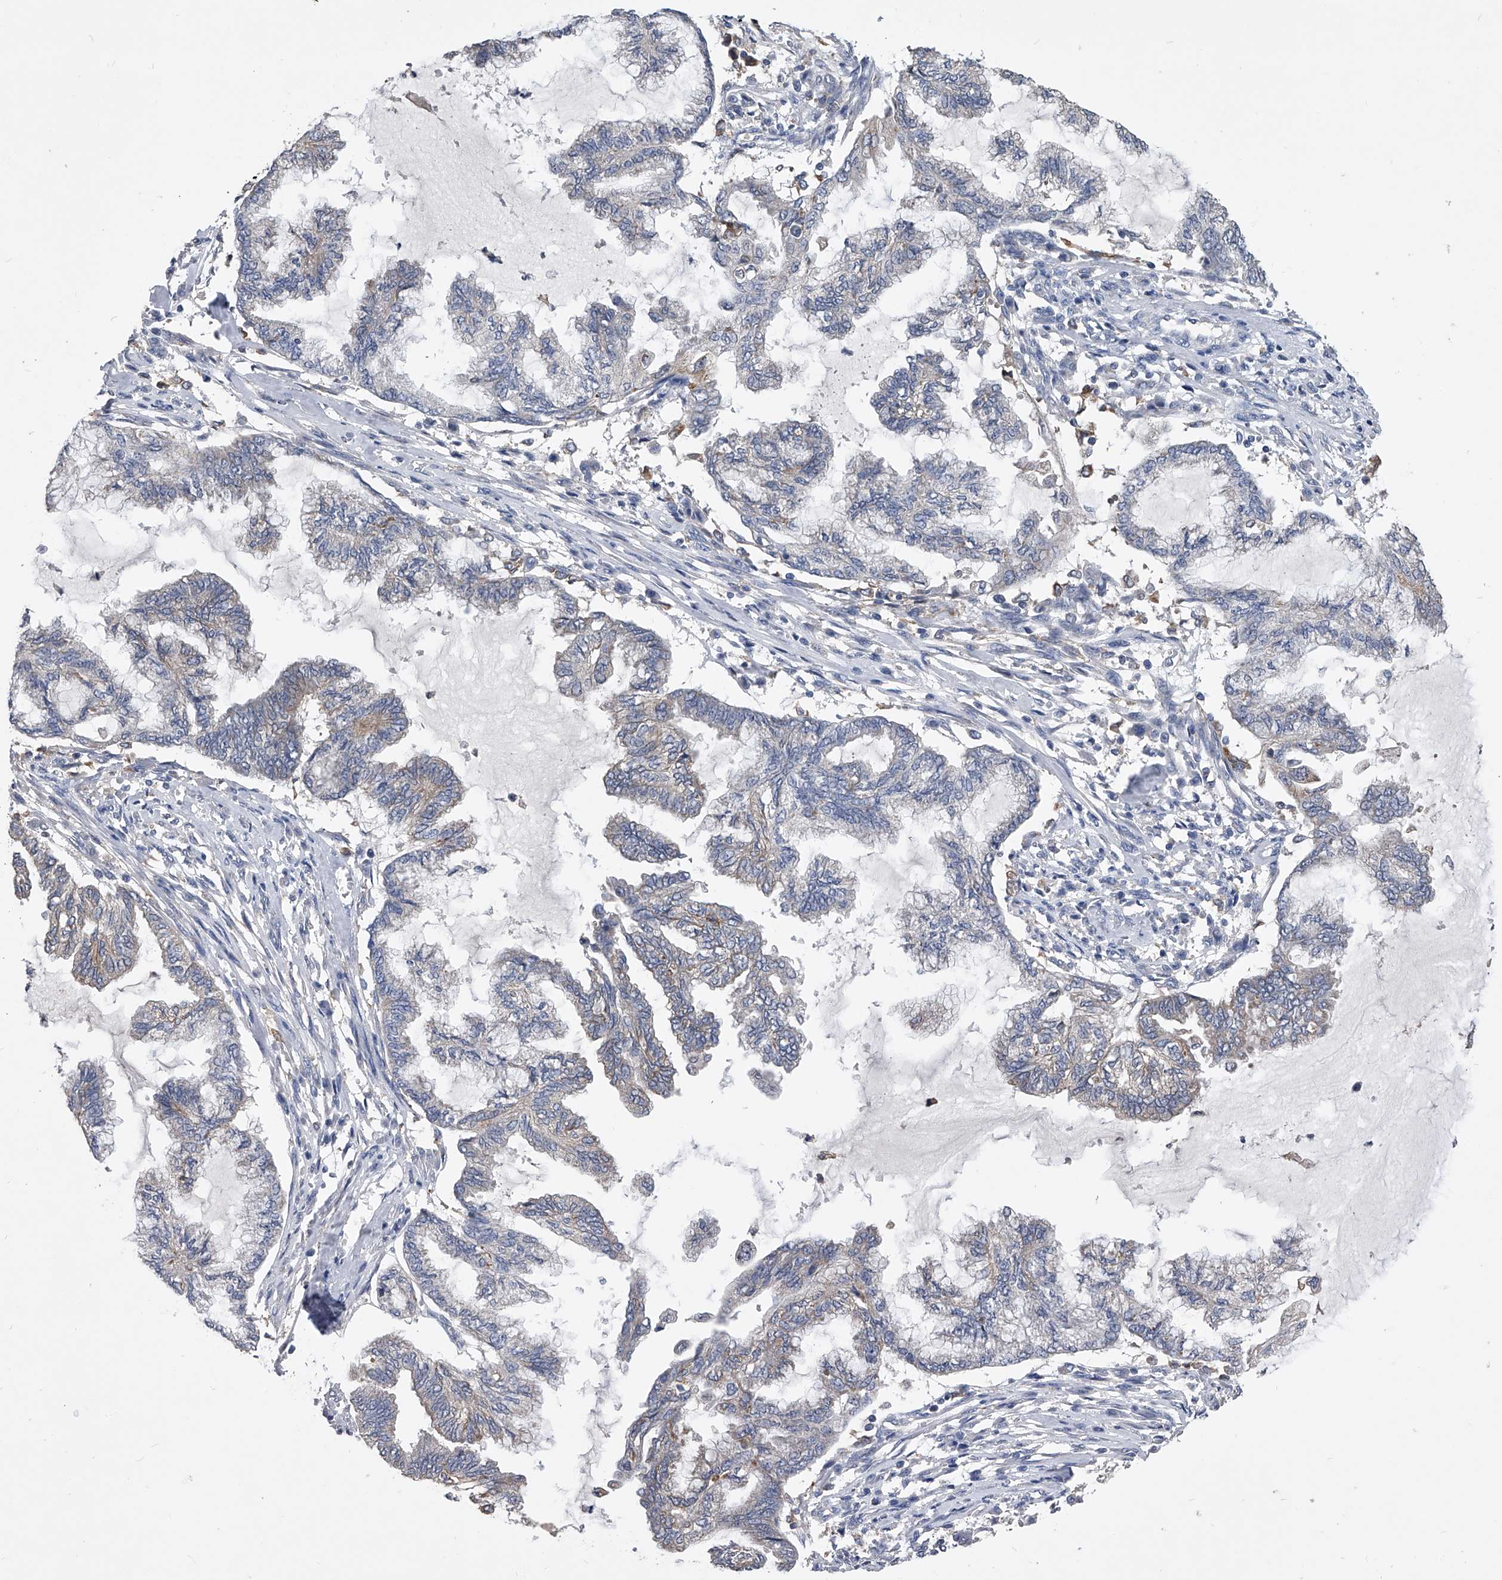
{"staining": {"intensity": "negative", "quantity": "none", "location": "none"}, "tissue": "endometrial cancer", "cell_type": "Tumor cells", "image_type": "cancer", "snomed": [{"axis": "morphology", "description": "Adenocarcinoma, NOS"}, {"axis": "topography", "description": "Endometrium"}], "caption": "IHC image of human endometrial cancer stained for a protein (brown), which displays no positivity in tumor cells.", "gene": "MAP4K3", "patient": {"sex": "female", "age": 86}}